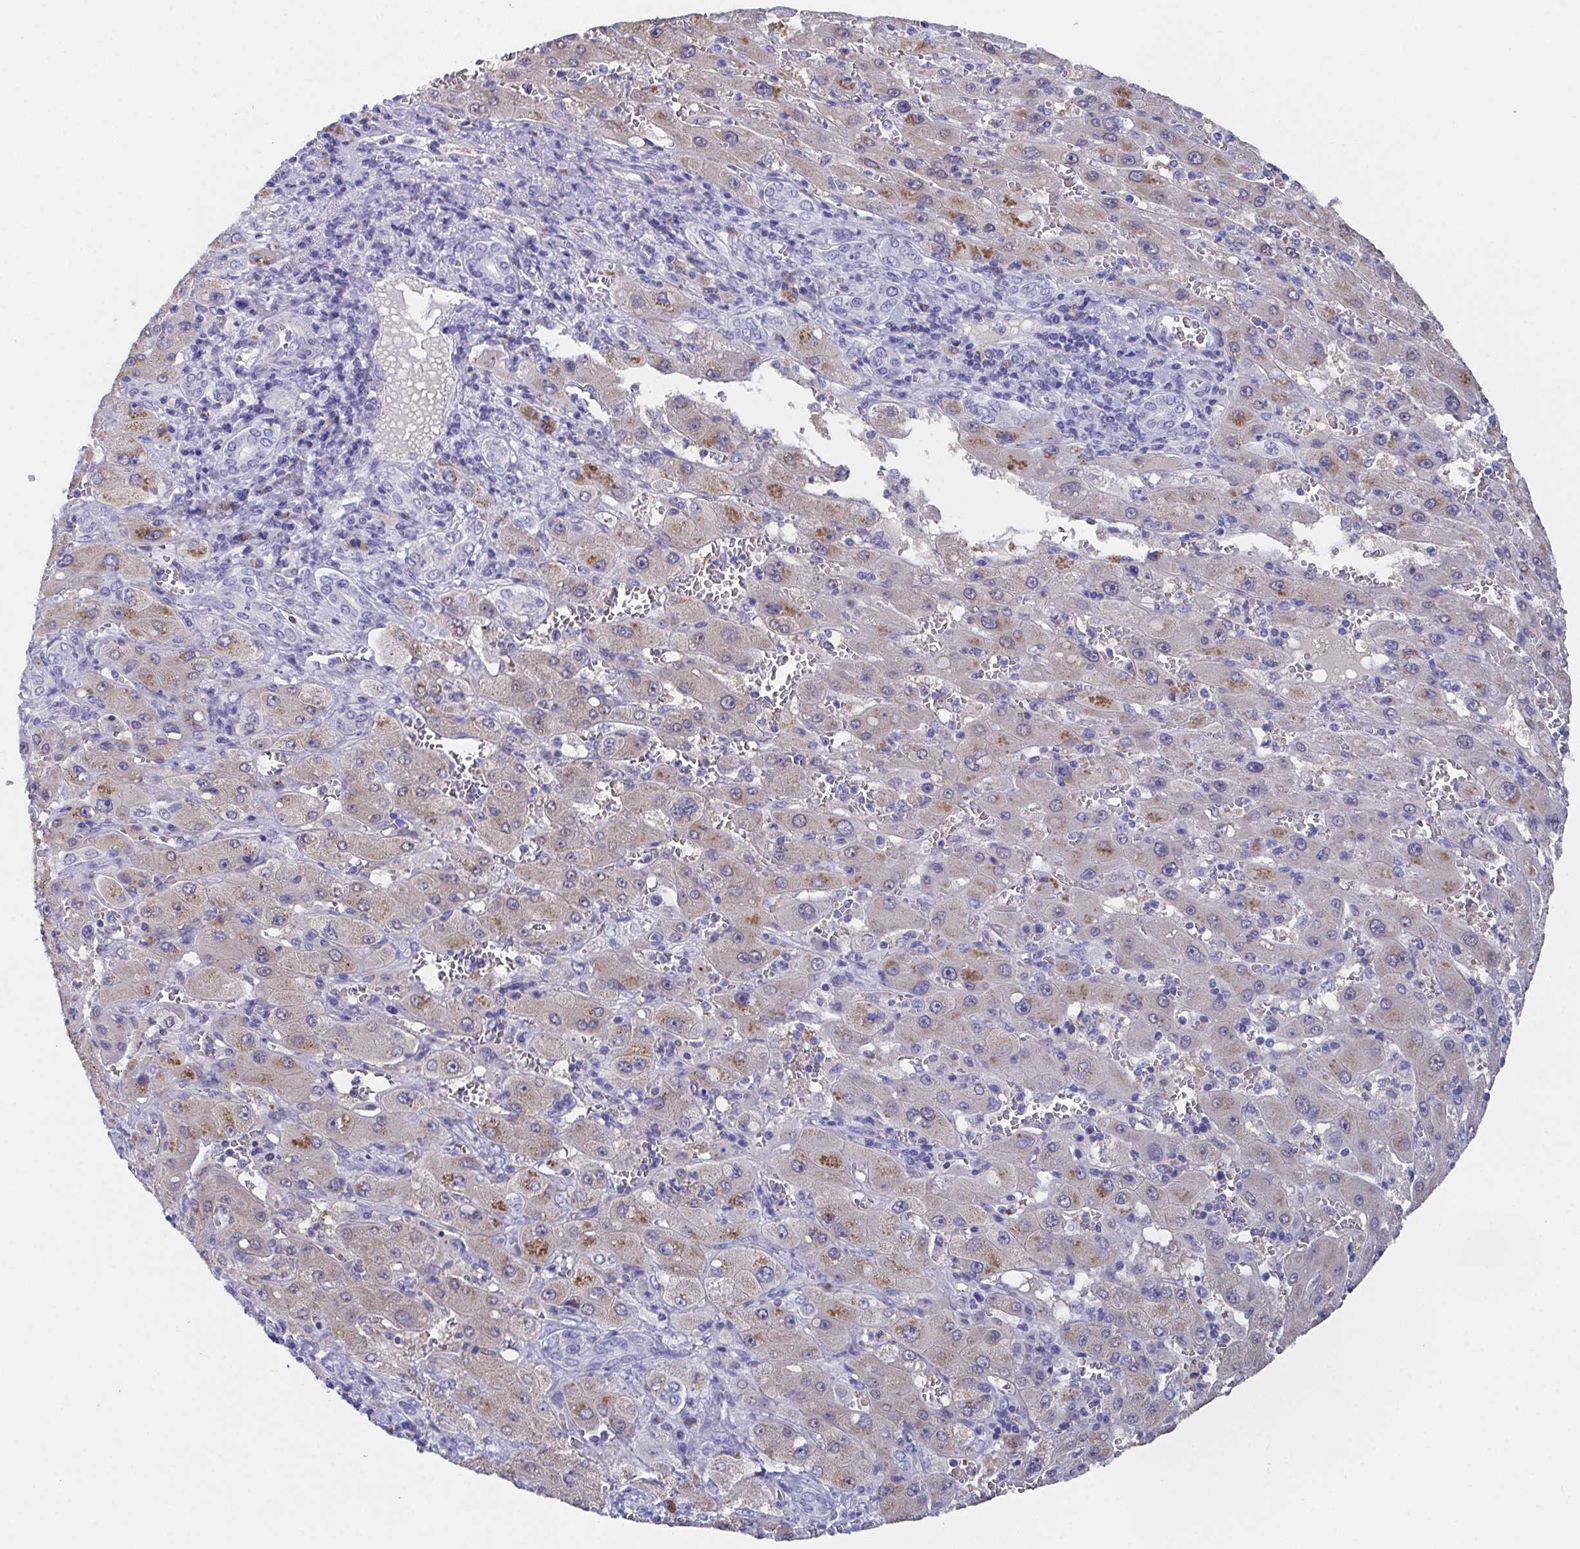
{"staining": {"intensity": "weak", "quantity": "25%-75%", "location": "cytoplasmic/membranous"}, "tissue": "liver cancer", "cell_type": "Tumor cells", "image_type": "cancer", "snomed": [{"axis": "morphology", "description": "Carcinoma, Hepatocellular, NOS"}, {"axis": "topography", "description": "Liver"}], "caption": "Immunohistochemistry (IHC) micrograph of human liver hepatocellular carcinoma stained for a protein (brown), which demonstrates low levels of weak cytoplasmic/membranous staining in approximately 25%-75% of tumor cells.", "gene": "SSC4D", "patient": {"sex": "female", "age": 73}}